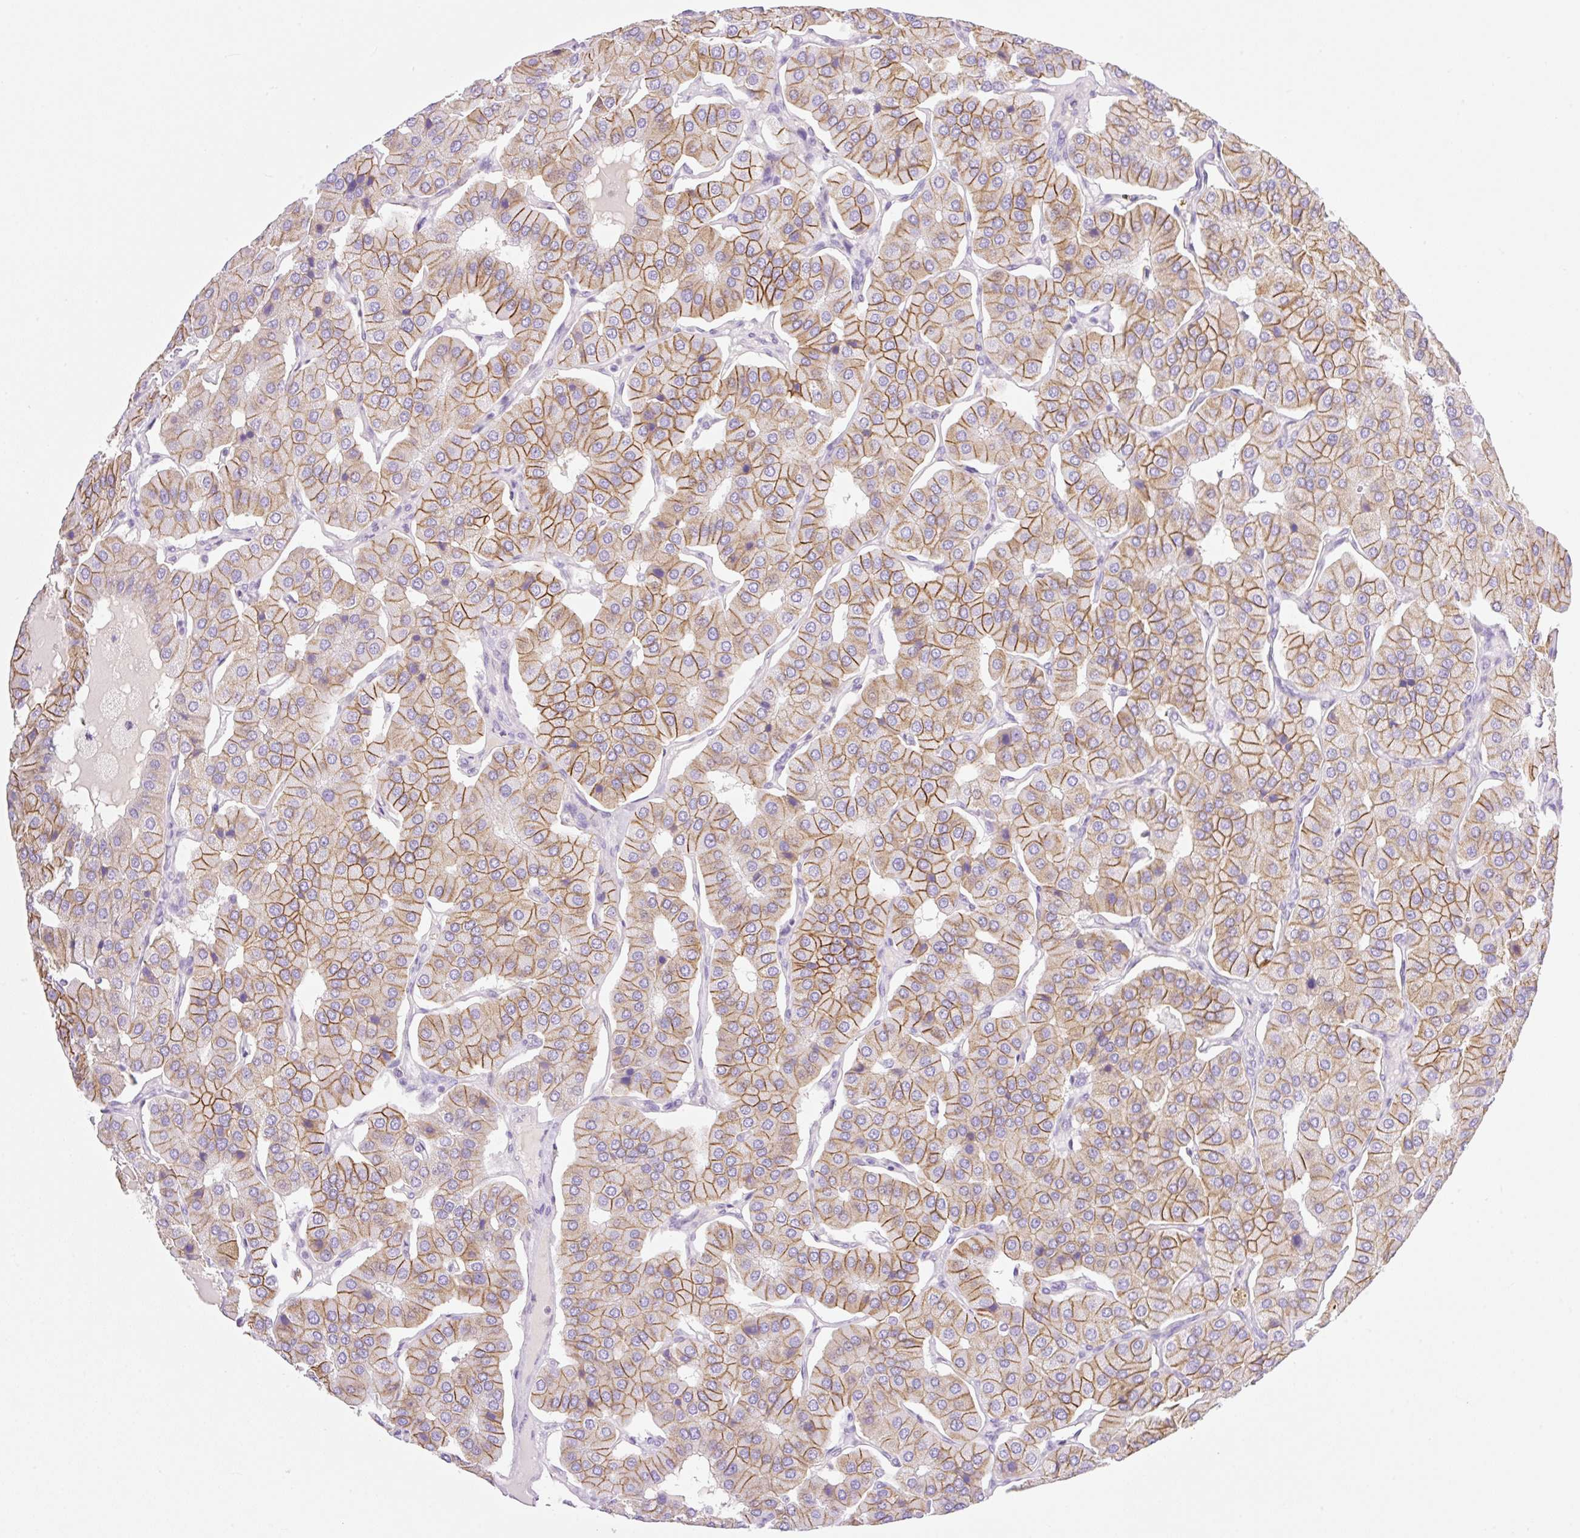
{"staining": {"intensity": "moderate", "quantity": ">75%", "location": "cytoplasmic/membranous"}, "tissue": "parathyroid gland", "cell_type": "Glandular cells", "image_type": "normal", "snomed": [{"axis": "morphology", "description": "Normal tissue, NOS"}, {"axis": "morphology", "description": "Adenoma, NOS"}, {"axis": "topography", "description": "Parathyroid gland"}], "caption": "Unremarkable parathyroid gland exhibits moderate cytoplasmic/membranous expression in approximately >75% of glandular cells, visualized by immunohistochemistry.", "gene": "PALM3", "patient": {"sex": "female", "age": 86}}